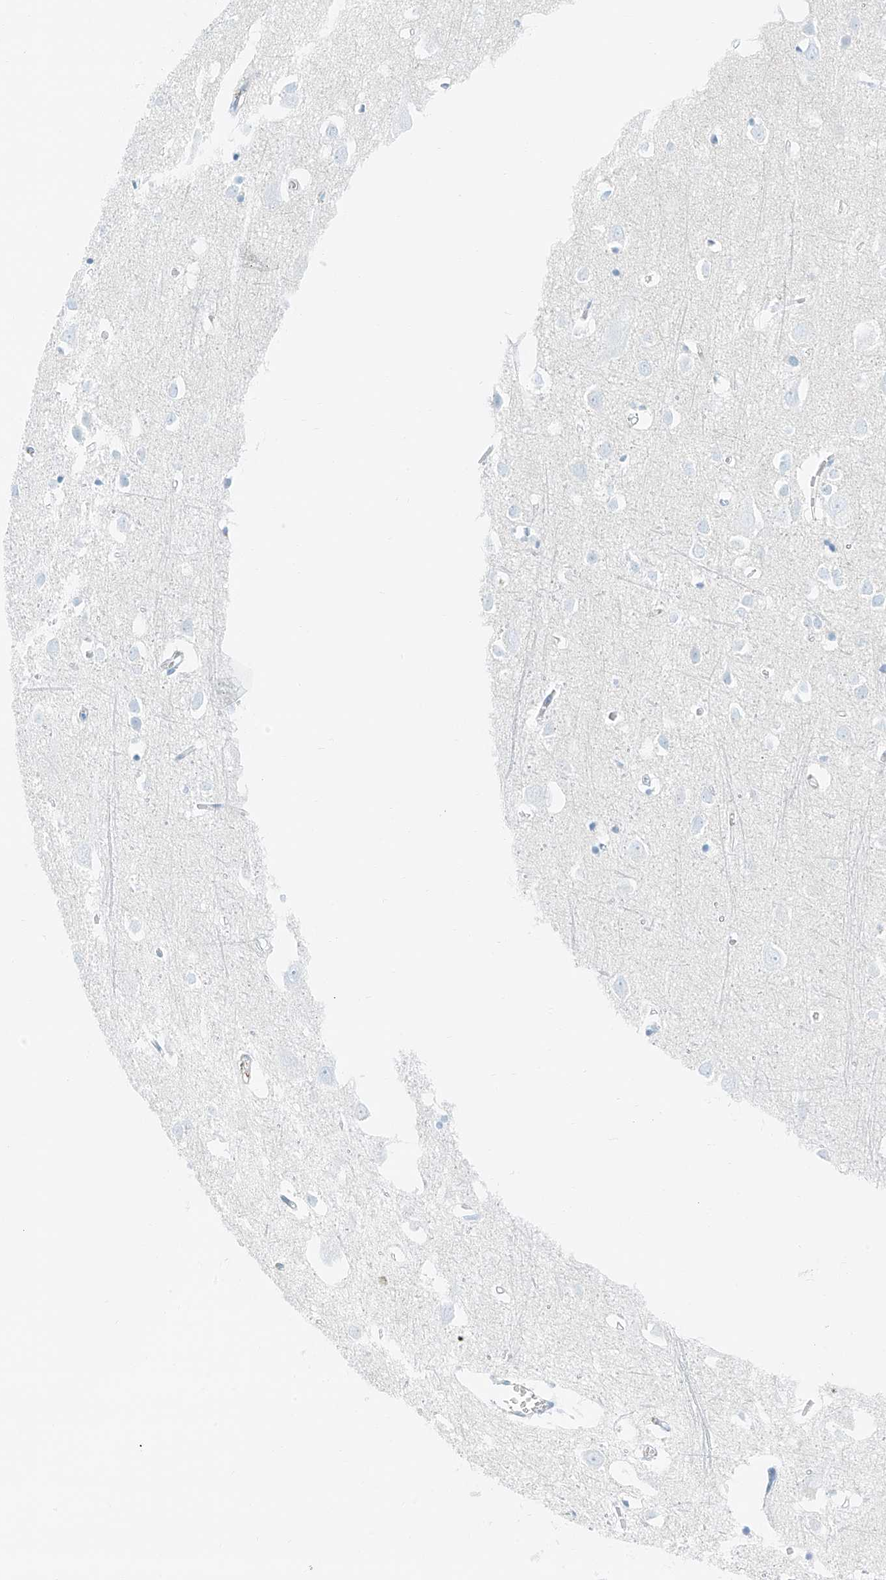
{"staining": {"intensity": "negative", "quantity": "none", "location": "none"}, "tissue": "cerebral cortex", "cell_type": "Endothelial cells", "image_type": "normal", "snomed": [{"axis": "morphology", "description": "Normal tissue, NOS"}, {"axis": "topography", "description": "Cerebral cortex"}], "caption": "Image shows no significant protein staining in endothelial cells of normal cerebral cortex. (Stains: DAB (3,3'-diaminobenzidine) IHC with hematoxylin counter stain, Microscopy: brightfield microscopy at high magnification).", "gene": "SMCP", "patient": {"sex": "female", "age": 64}}